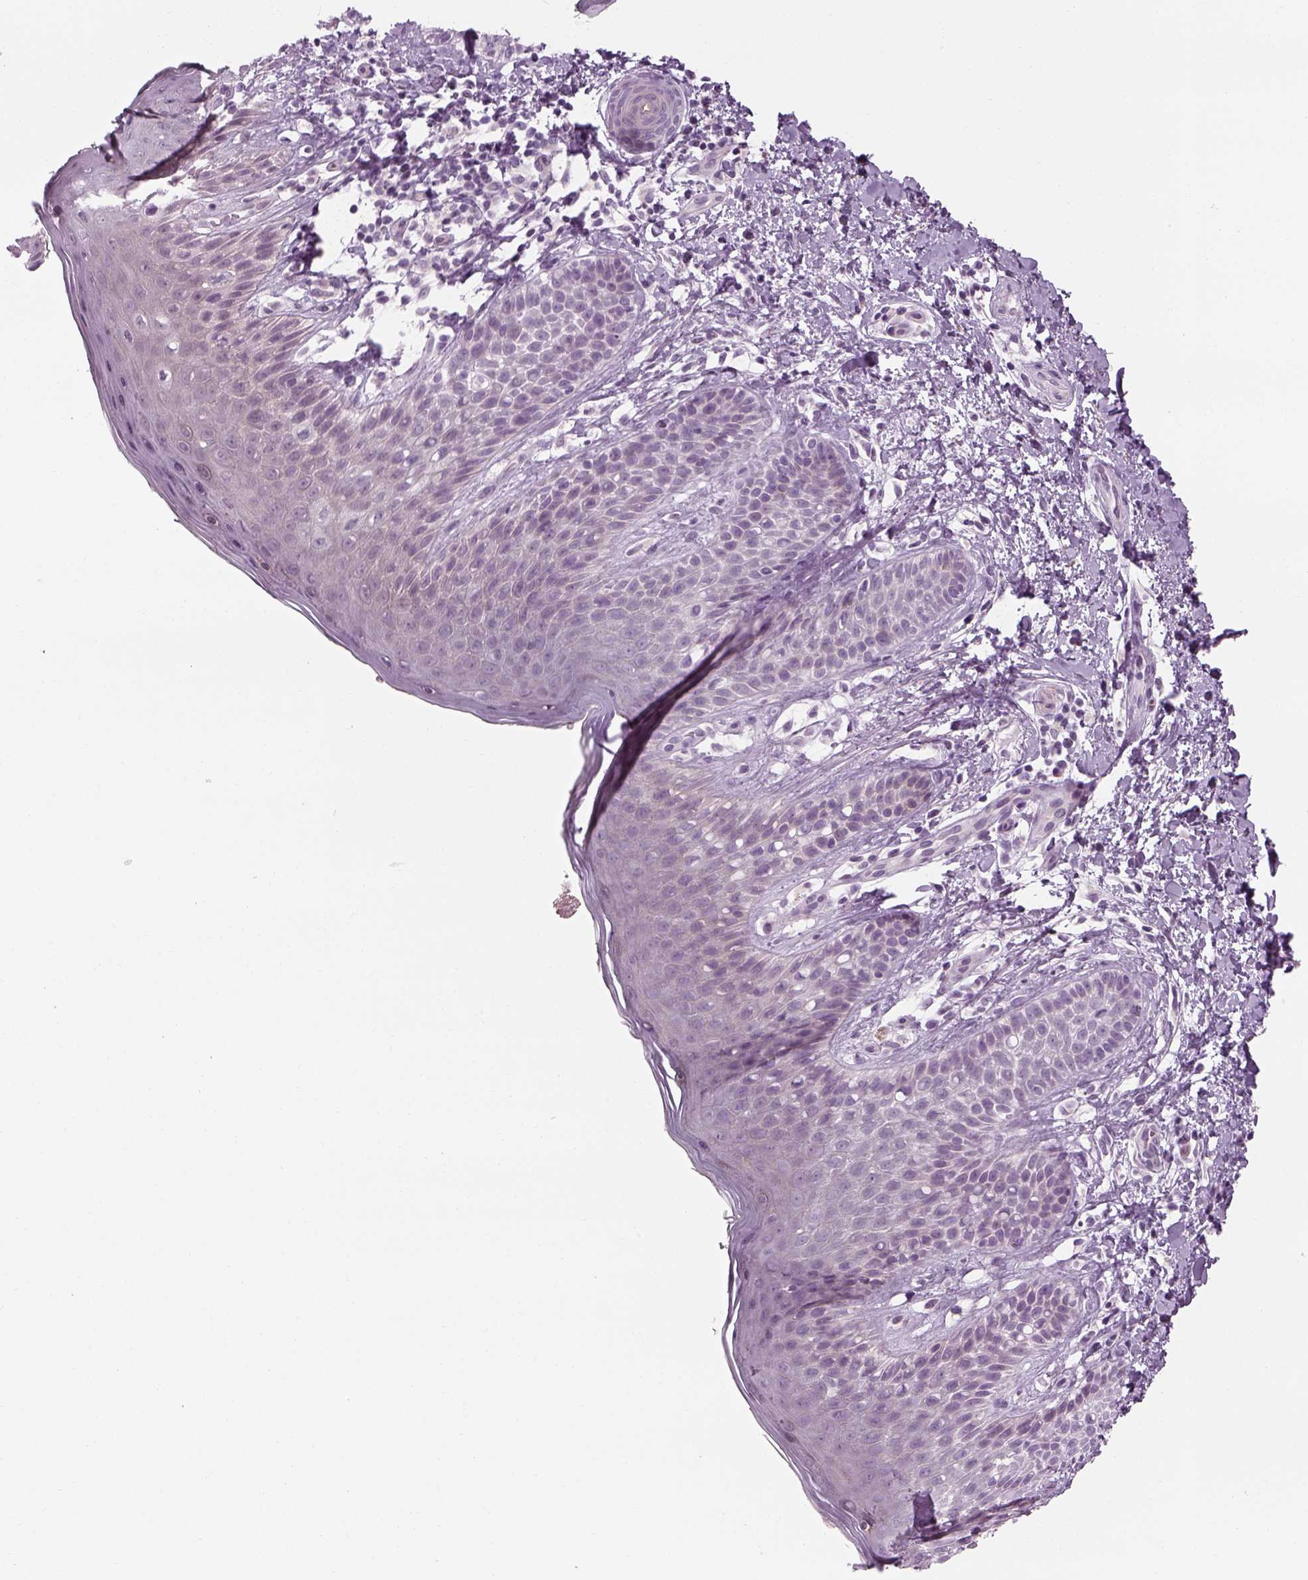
{"staining": {"intensity": "negative", "quantity": "none", "location": "none"}, "tissue": "skin", "cell_type": "Epidermal cells", "image_type": "normal", "snomed": [{"axis": "morphology", "description": "Normal tissue, NOS"}, {"axis": "topography", "description": "Anal"}], "caption": "Skin stained for a protein using immunohistochemistry reveals no positivity epidermal cells.", "gene": "LRRIQ3", "patient": {"sex": "male", "age": 36}}